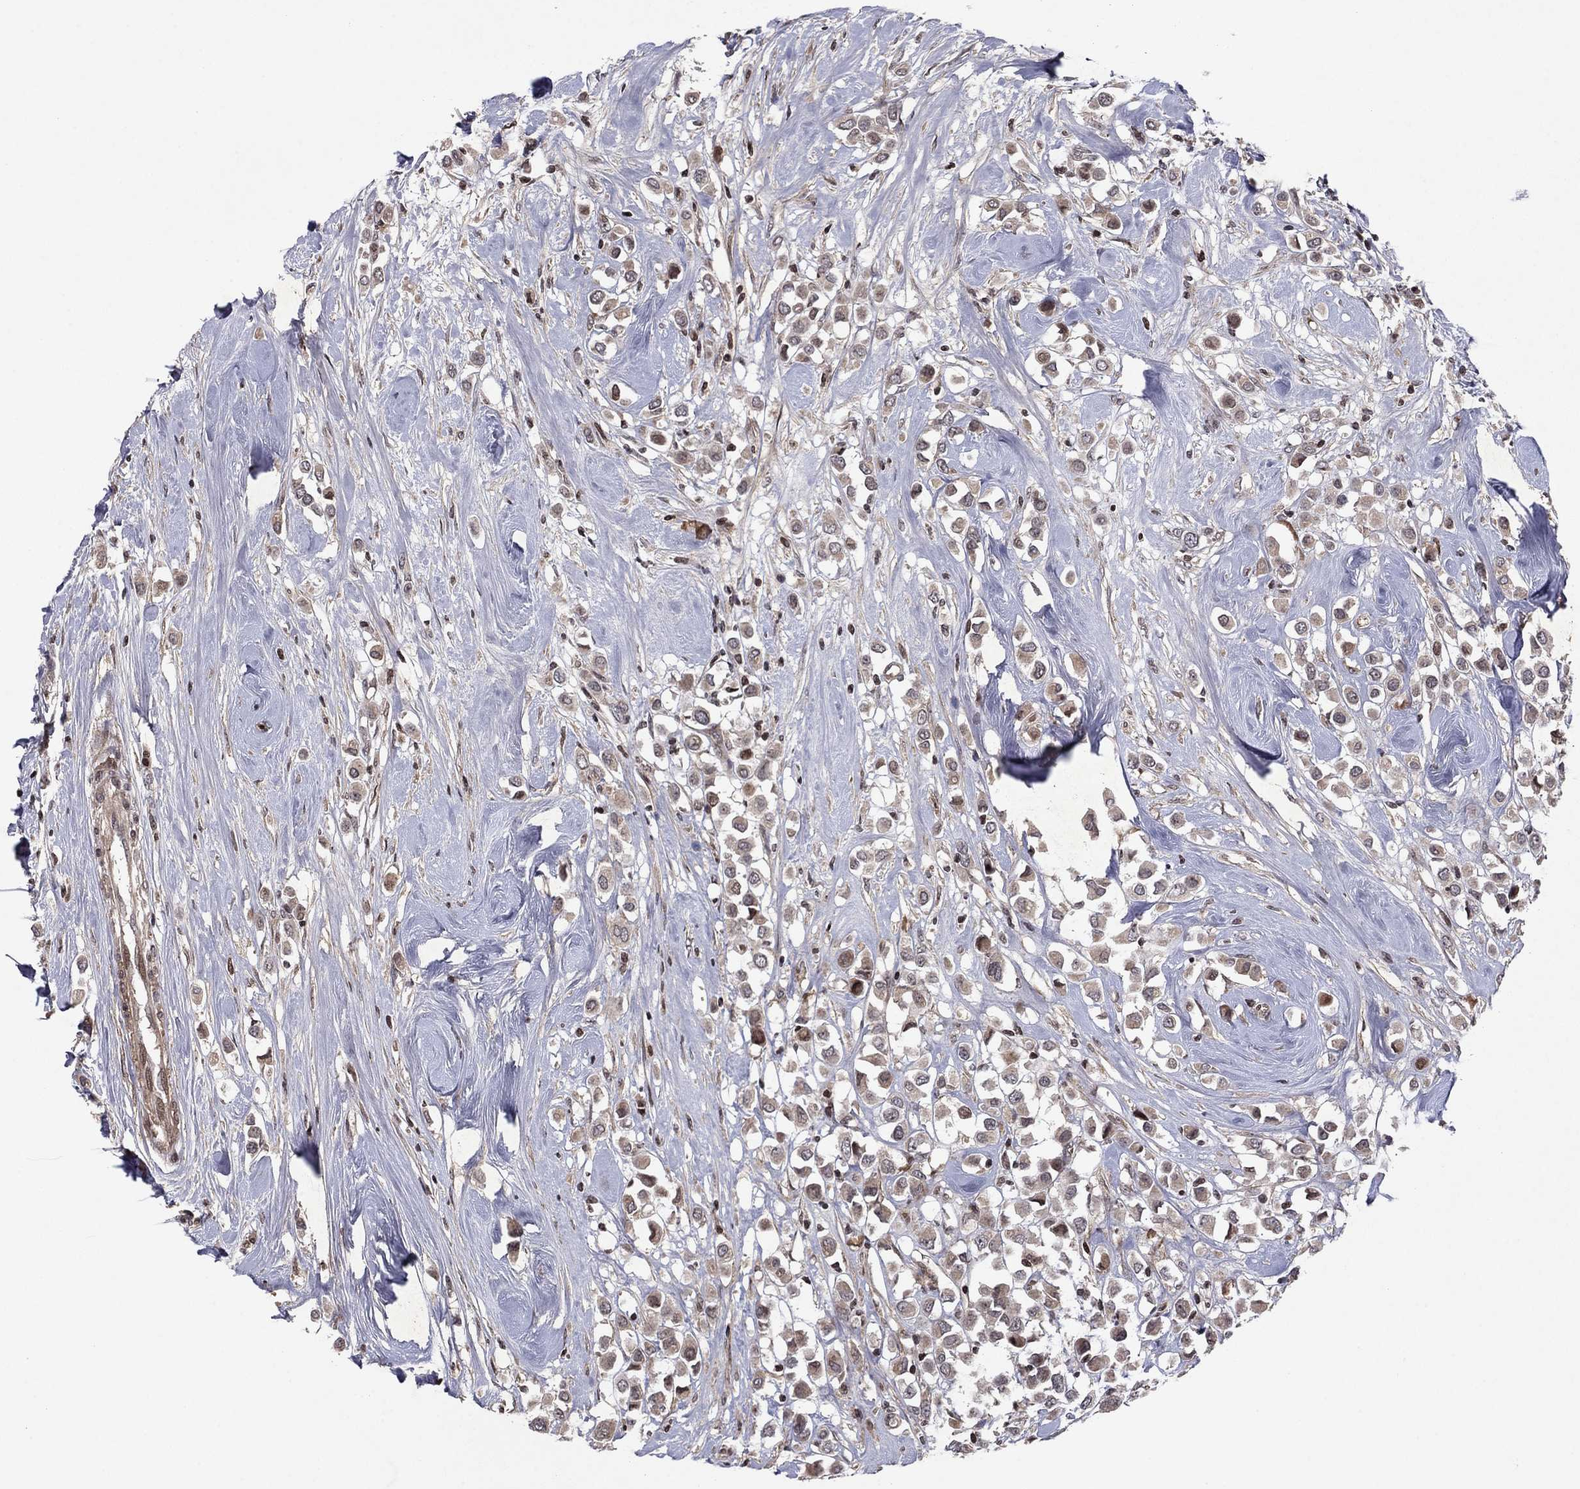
{"staining": {"intensity": "weak", "quantity": ">75%", "location": "cytoplasmic/membranous"}, "tissue": "breast cancer", "cell_type": "Tumor cells", "image_type": "cancer", "snomed": [{"axis": "morphology", "description": "Duct carcinoma"}, {"axis": "topography", "description": "Breast"}], "caption": "There is low levels of weak cytoplasmic/membranous staining in tumor cells of breast cancer, as demonstrated by immunohistochemical staining (brown color).", "gene": "SORBS1", "patient": {"sex": "female", "age": 61}}